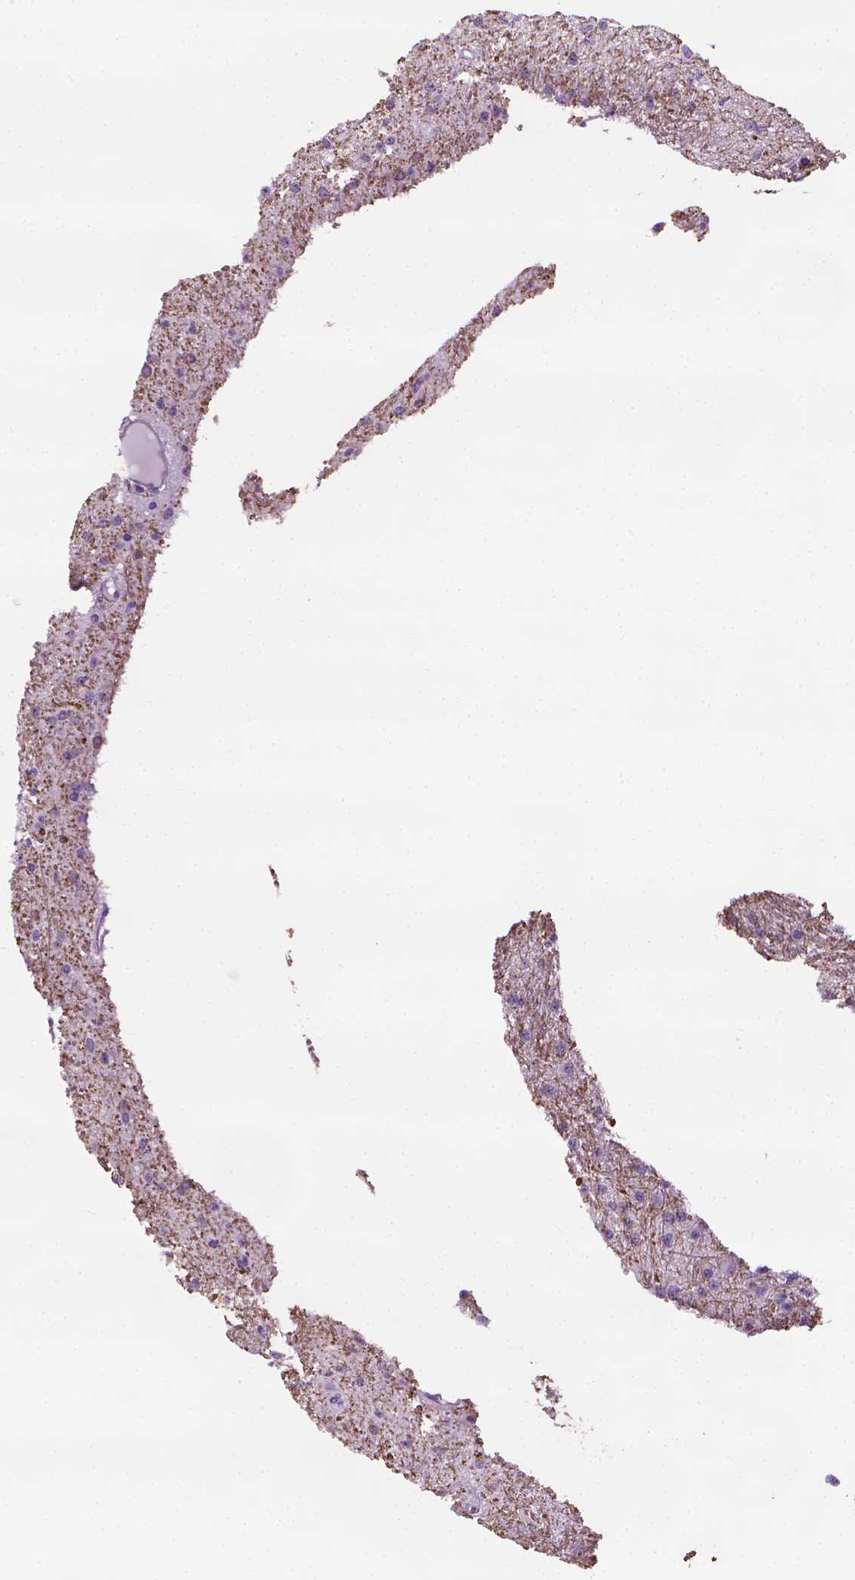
{"staining": {"intensity": "negative", "quantity": "none", "location": "none"}, "tissue": "glioma", "cell_type": "Tumor cells", "image_type": "cancer", "snomed": [{"axis": "morphology", "description": "Glioma, malignant, Low grade"}, {"axis": "topography", "description": "Brain"}], "caption": "Tumor cells are negative for brown protein staining in malignant glioma (low-grade). (Stains: DAB (3,3'-diaminobenzidine) immunohistochemistry with hematoxylin counter stain, Microscopy: brightfield microscopy at high magnification).", "gene": "DNAI7", "patient": {"sex": "male", "age": 27}}